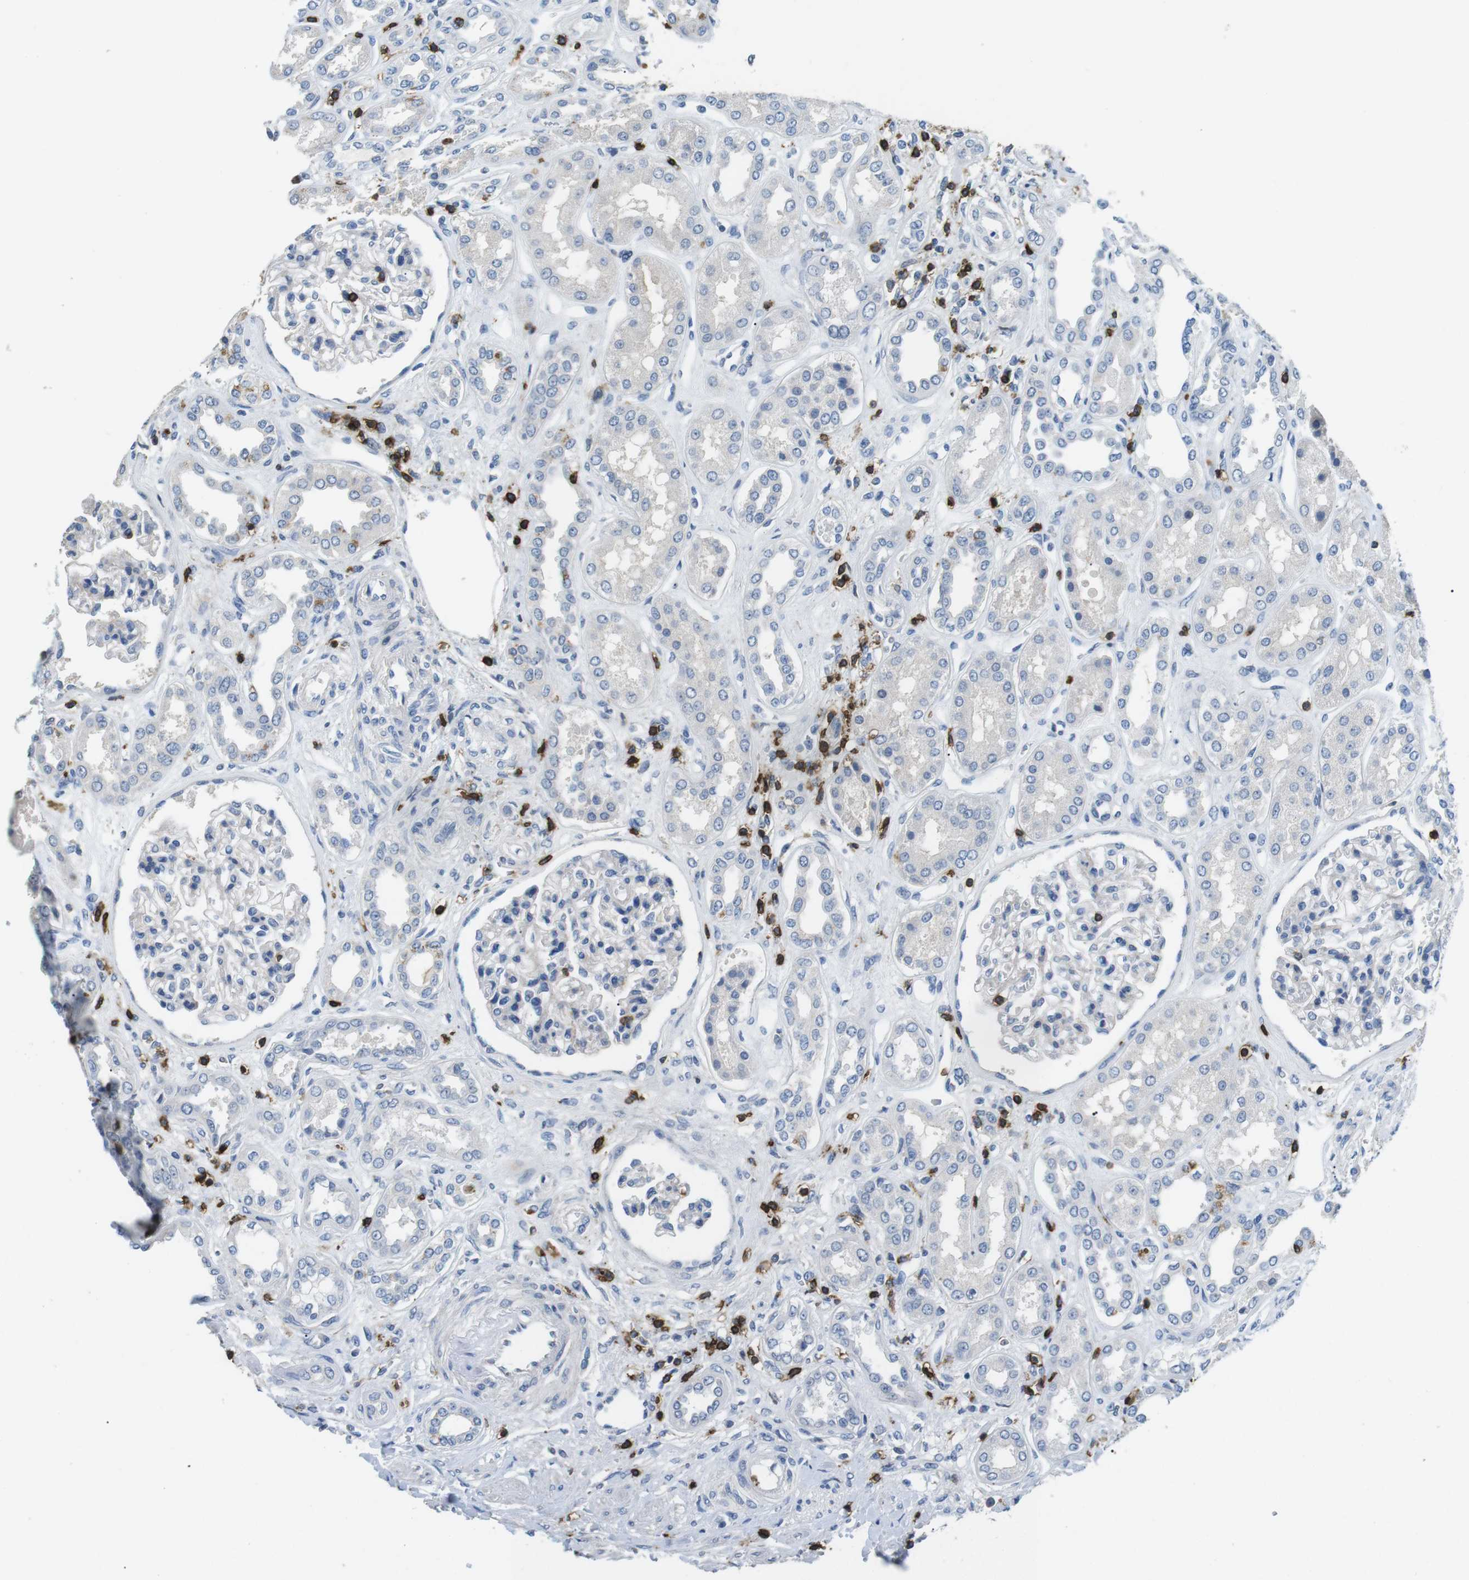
{"staining": {"intensity": "negative", "quantity": "none", "location": "none"}, "tissue": "kidney", "cell_type": "Cells in glomeruli", "image_type": "normal", "snomed": [{"axis": "morphology", "description": "Normal tissue, NOS"}, {"axis": "topography", "description": "Kidney"}], "caption": "Histopathology image shows no protein positivity in cells in glomeruli of unremarkable kidney. (IHC, brightfield microscopy, high magnification).", "gene": "CD6", "patient": {"sex": "male", "age": 59}}